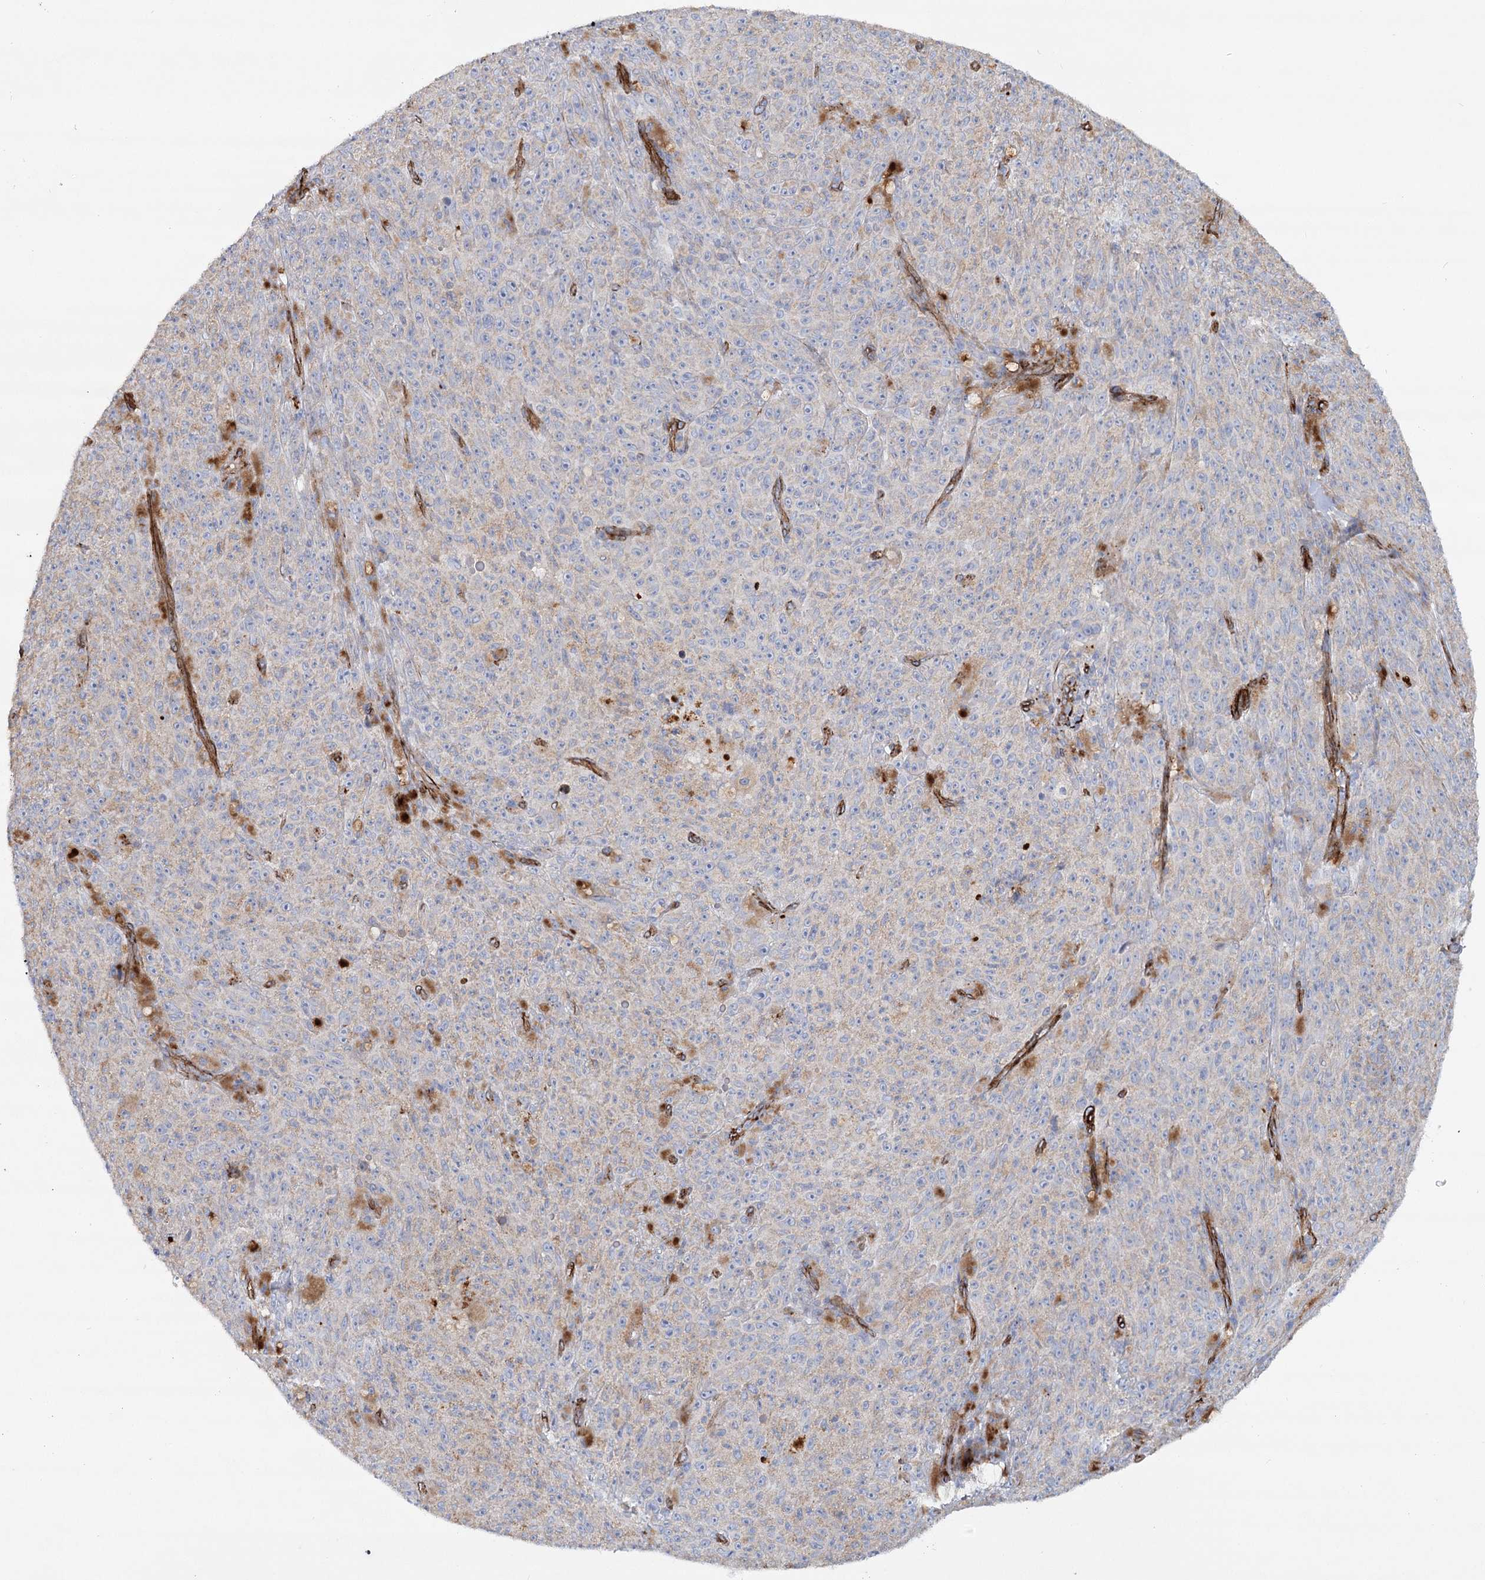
{"staining": {"intensity": "negative", "quantity": "none", "location": "none"}, "tissue": "melanoma", "cell_type": "Tumor cells", "image_type": "cancer", "snomed": [{"axis": "morphology", "description": "Malignant melanoma, NOS"}, {"axis": "topography", "description": "Skin"}], "caption": "A photomicrograph of human melanoma is negative for staining in tumor cells.", "gene": "TMEM164", "patient": {"sex": "female", "age": 82}}